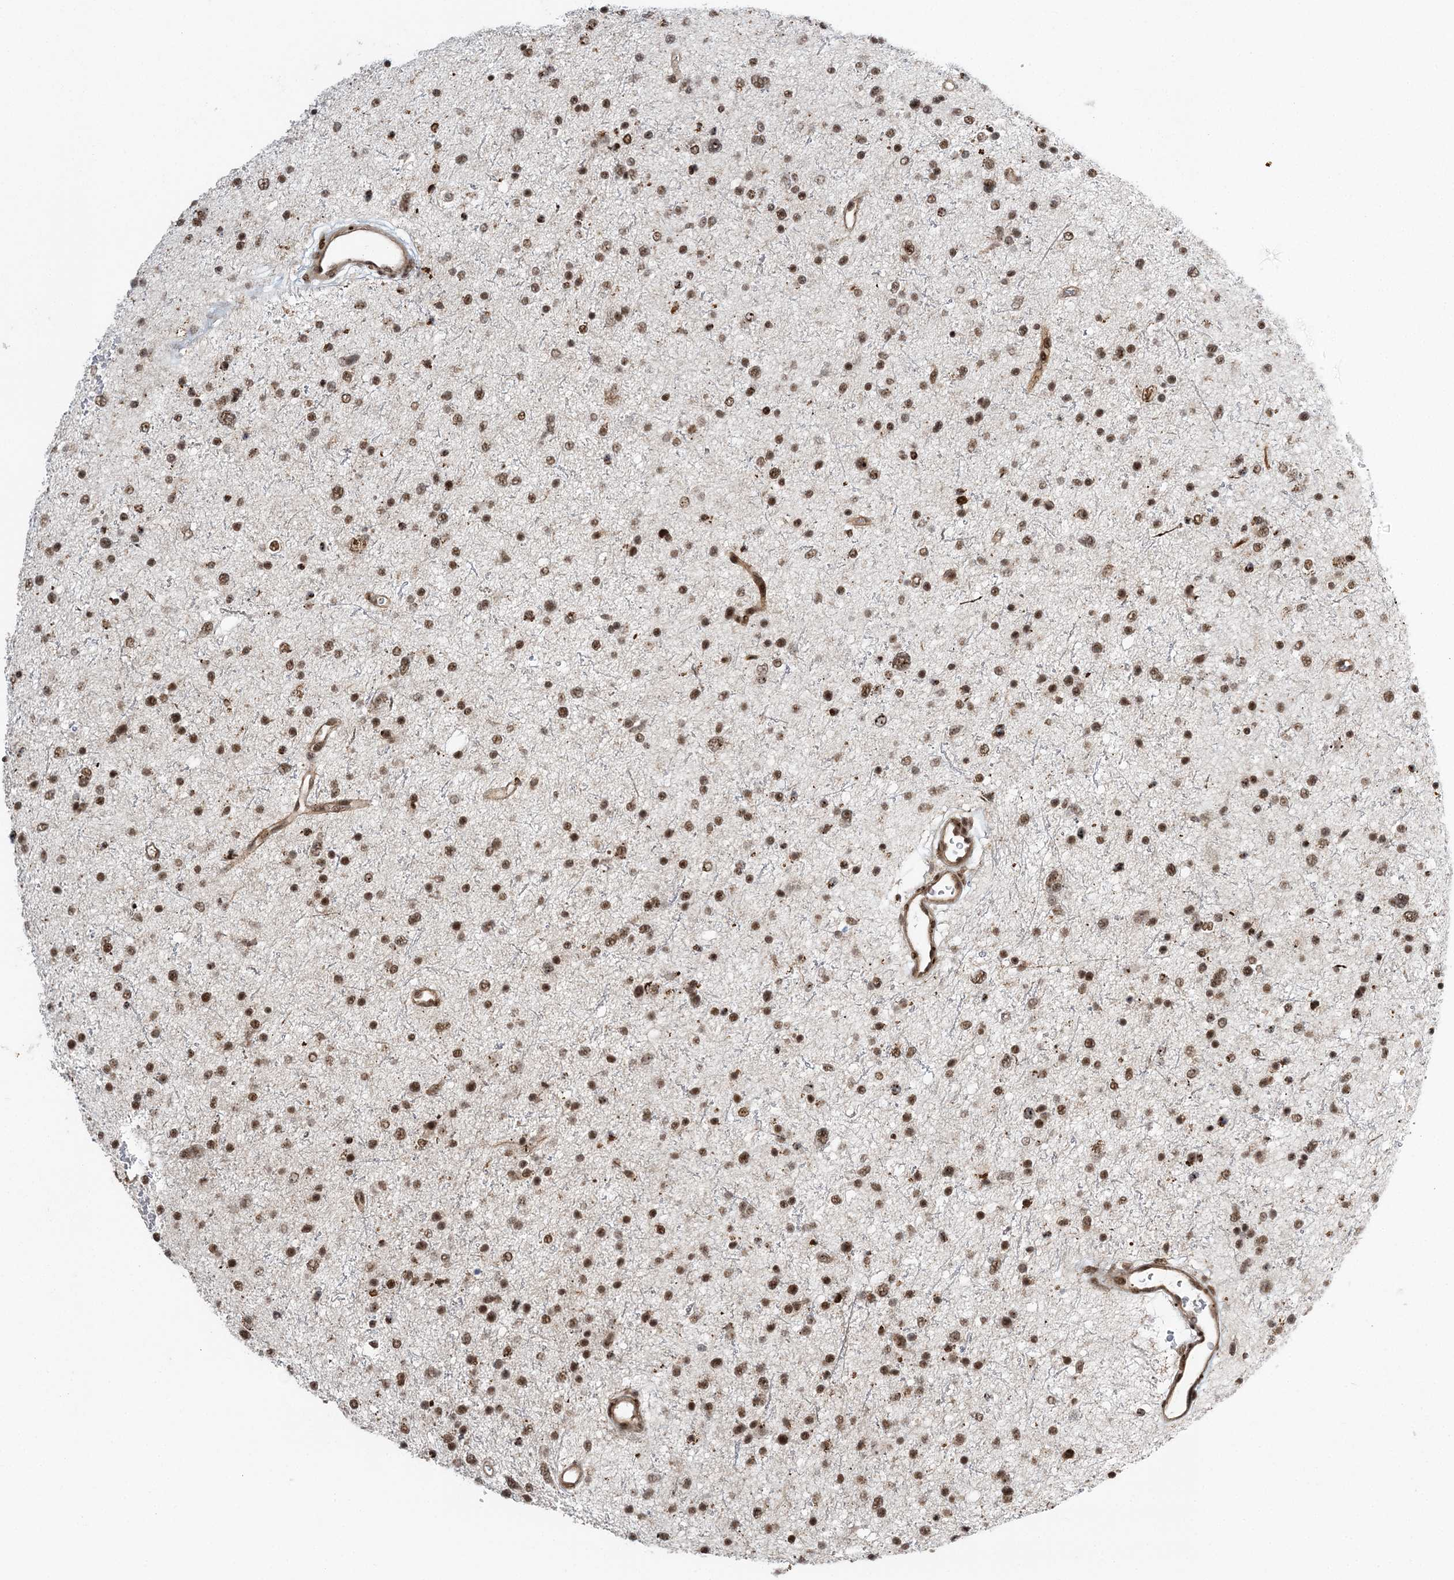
{"staining": {"intensity": "moderate", "quantity": ">75%", "location": "nuclear"}, "tissue": "glioma", "cell_type": "Tumor cells", "image_type": "cancer", "snomed": [{"axis": "morphology", "description": "Glioma, malignant, Low grade"}, {"axis": "topography", "description": "Brain"}], "caption": "Glioma stained with DAB IHC reveals medium levels of moderate nuclear positivity in about >75% of tumor cells. (IHC, brightfield microscopy, high magnification).", "gene": "CWC22", "patient": {"sex": "female", "age": 37}}